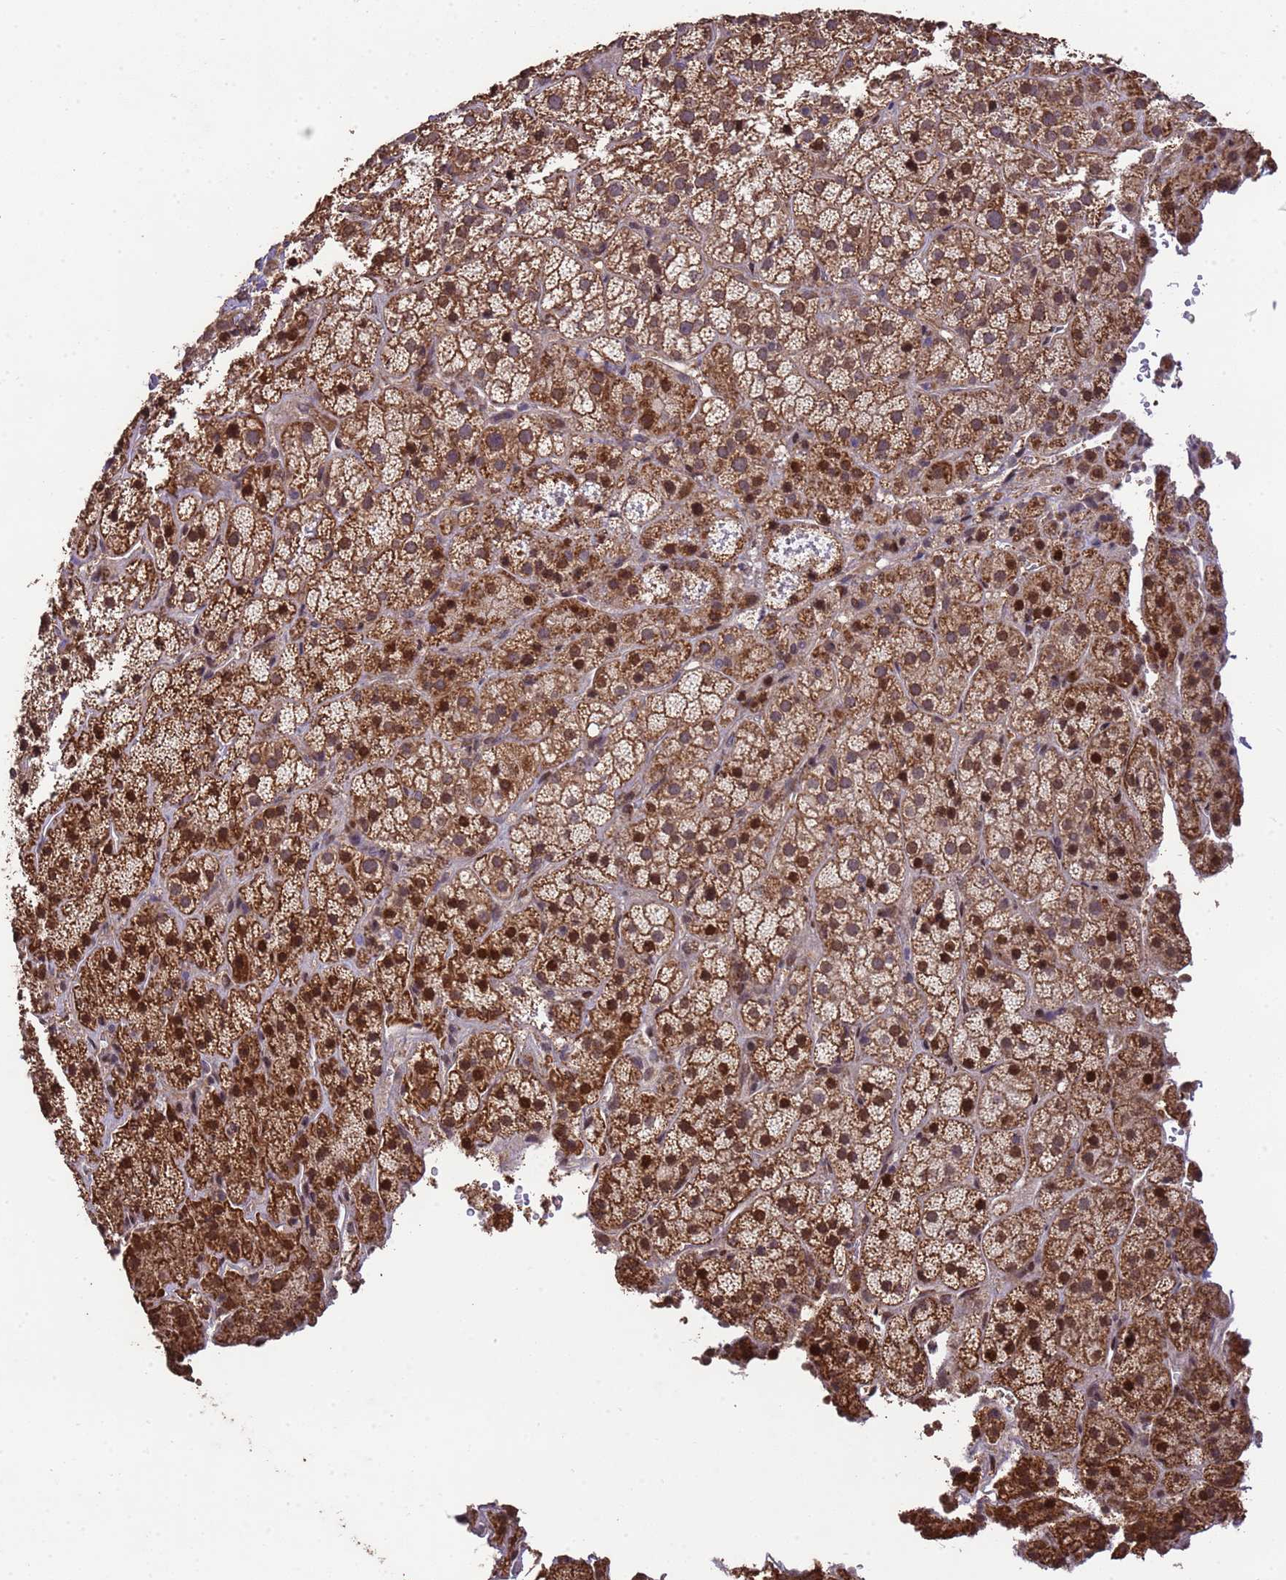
{"staining": {"intensity": "strong", "quantity": "25%-75%", "location": "cytoplasmic/membranous,nuclear"}, "tissue": "adrenal gland", "cell_type": "Glandular cells", "image_type": "normal", "snomed": [{"axis": "morphology", "description": "Normal tissue, NOS"}, {"axis": "topography", "description": "Adrenal gland"}], "caption": "Glandular cells display high levels of strong cytoplasmic/membranous,nuclear positivity in about 25%-75% of cells in unremarkable human adrenal gland. (DAB (3,3'-diaminobenzidine) = brown stain, brightfield microscopy at high magnification).", "gene": "NPHP1", "patient": {"sex": "female", "age": 70}}